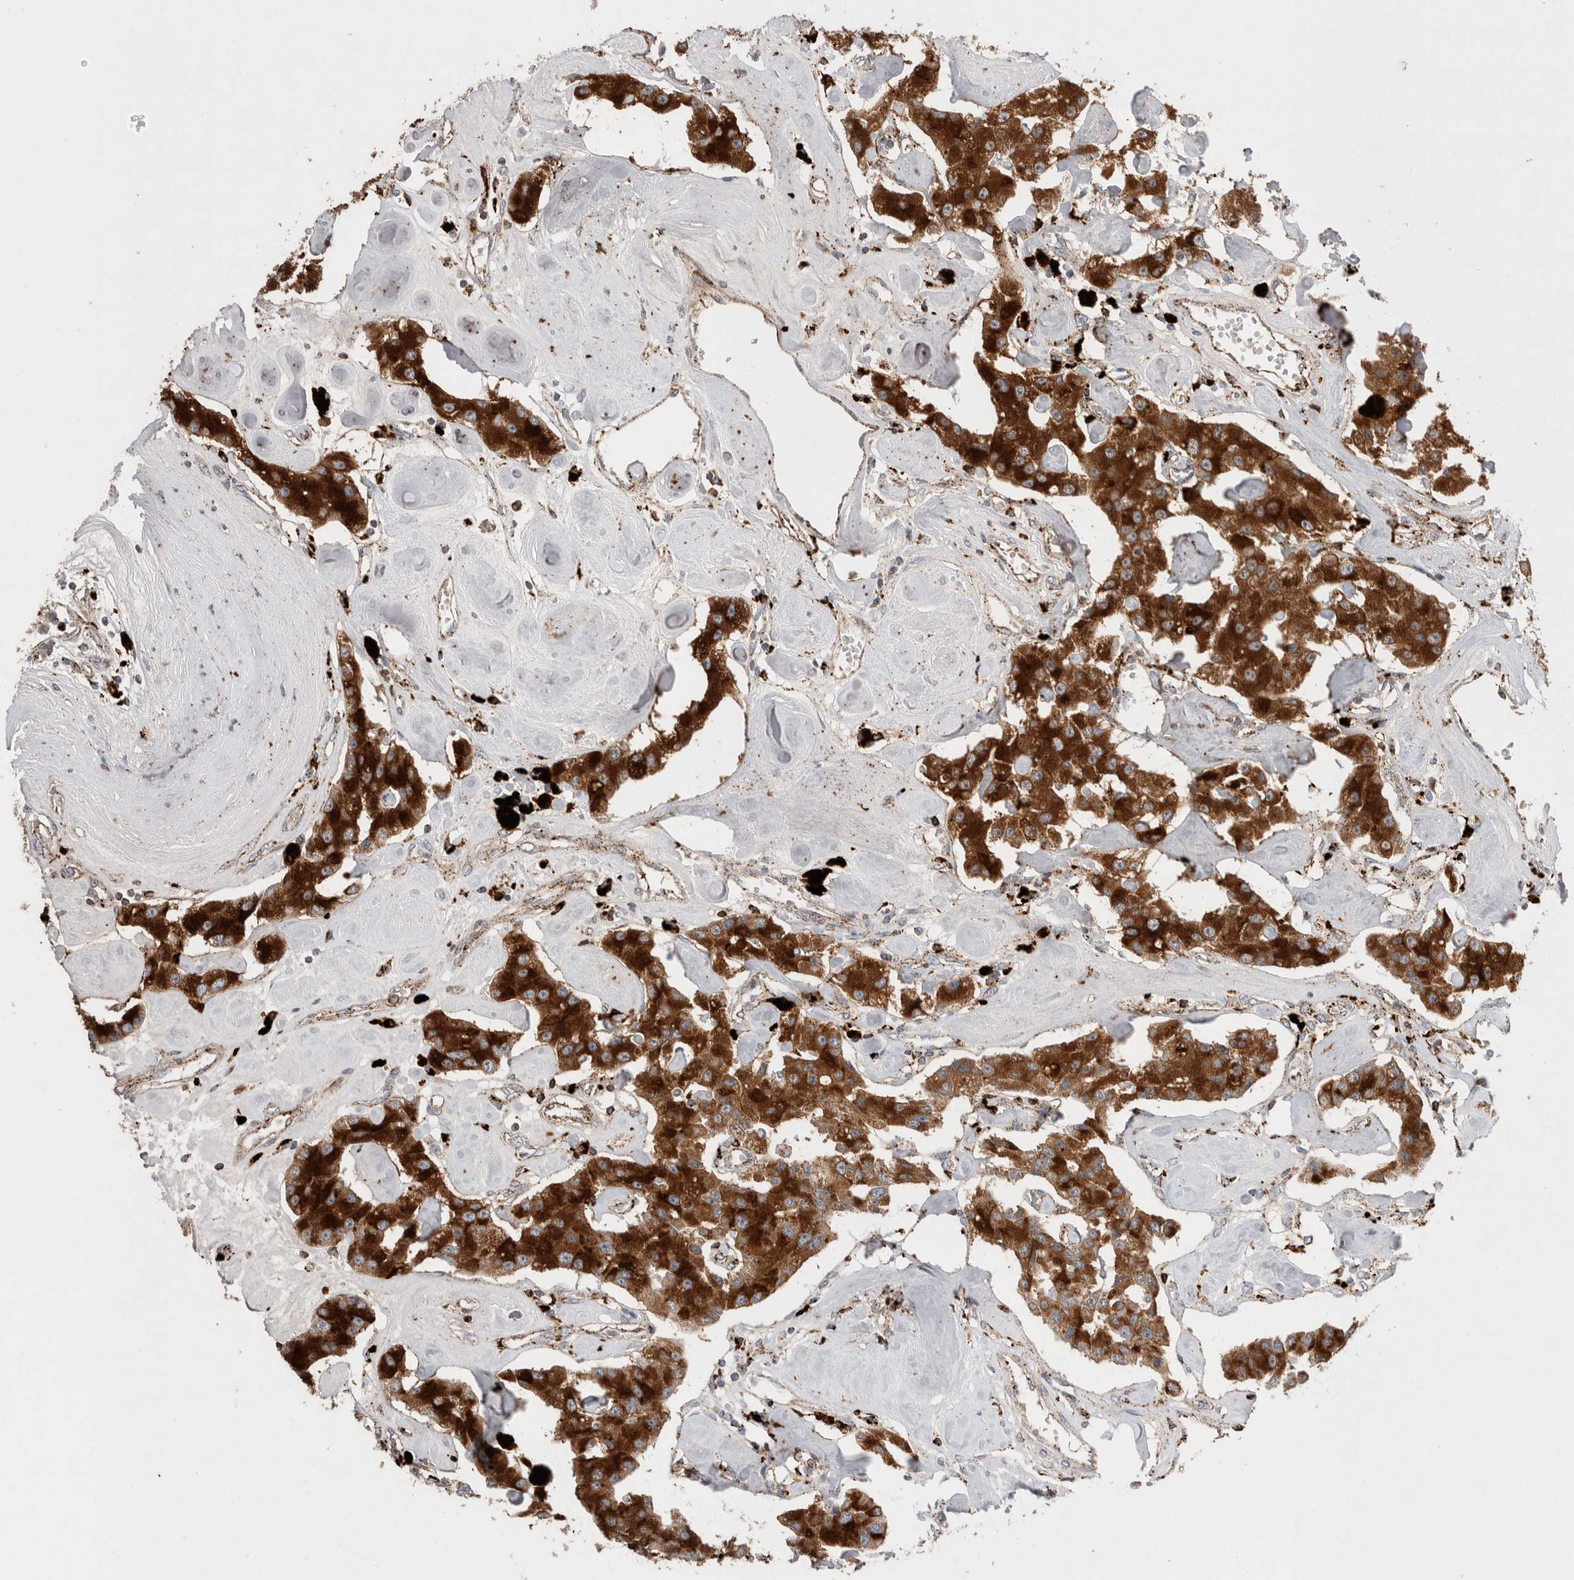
{"staining": {"intensity": "strong", "quantity": ">75%", "location": "cytoplasmic/membranous"}, "tissue": "carcinoid", "cell_type": "Tumor cells", "image_type": "cancer", "snomed": [{"axis": "morphology", "description": "Carcinoid, malignant, NOS"}, {"axis": "topography", "description": "Pancreas"}], "caption": "Human carcinoid stained with a brown dye exhibits strong cytoplasmic/membranous positive expression in about >75% of tumor cells.", "gene": "CTSA", "patient": {"sex": "male", "age": 41}}